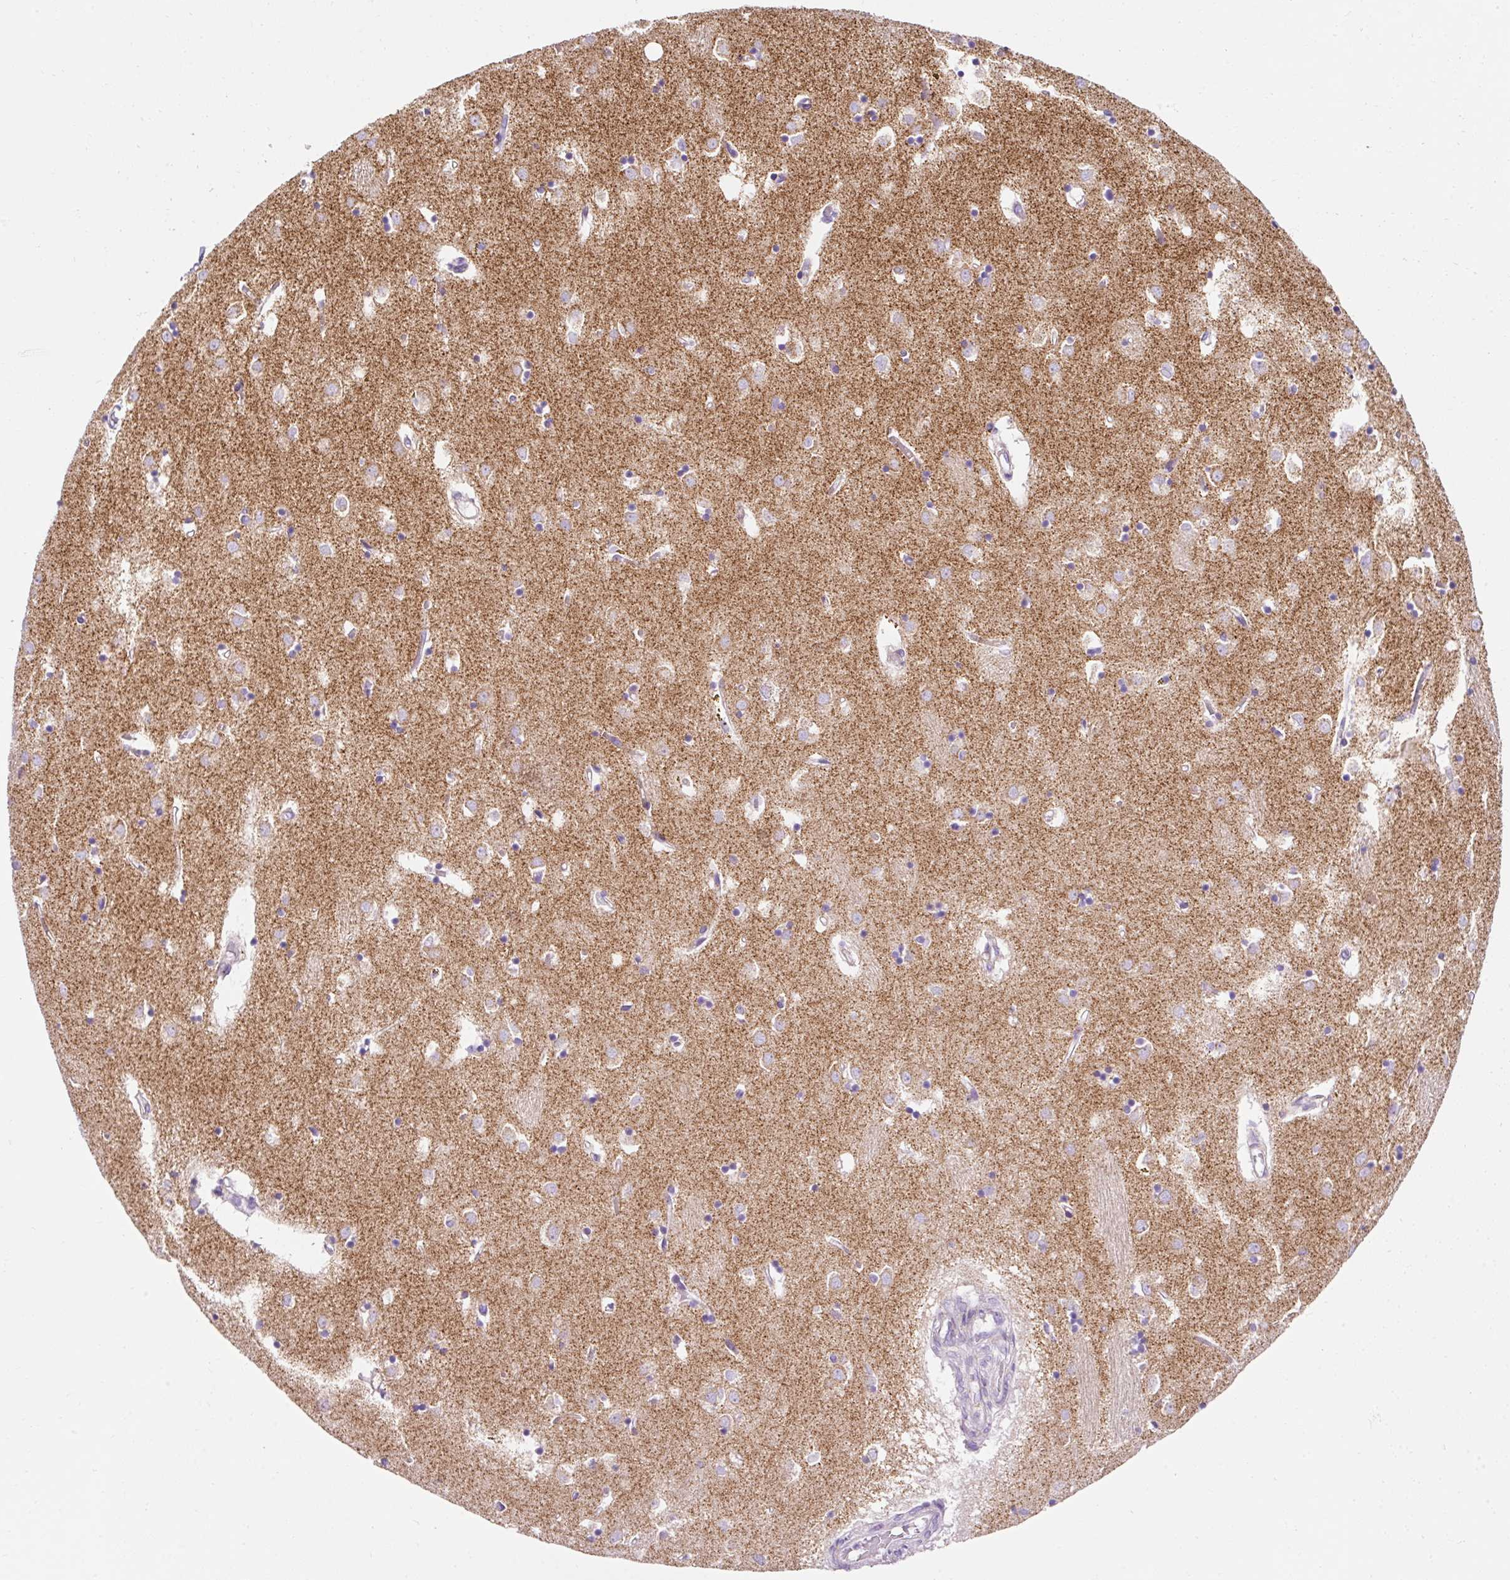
{"staining": {"intensity": "moderate", "quantity": "<25%", "location": "cytoplasmic/membranous"}, "tissue": "caudate", "cell_type": "Glial cells", "image_type": "normal", "snomed": [{"axis": "morphology", "description": "Normal tissue, NOS"}, {"axis": "topography", "description": "Lateral ventricle wall"}], "caption": "Protein staining shows moderate cytoplasmic/membranous expression in about <25% of glial cells in unremarkable caudate.", "gene": "PLPP2", "patient": {"sex": "male", "age": 70}}